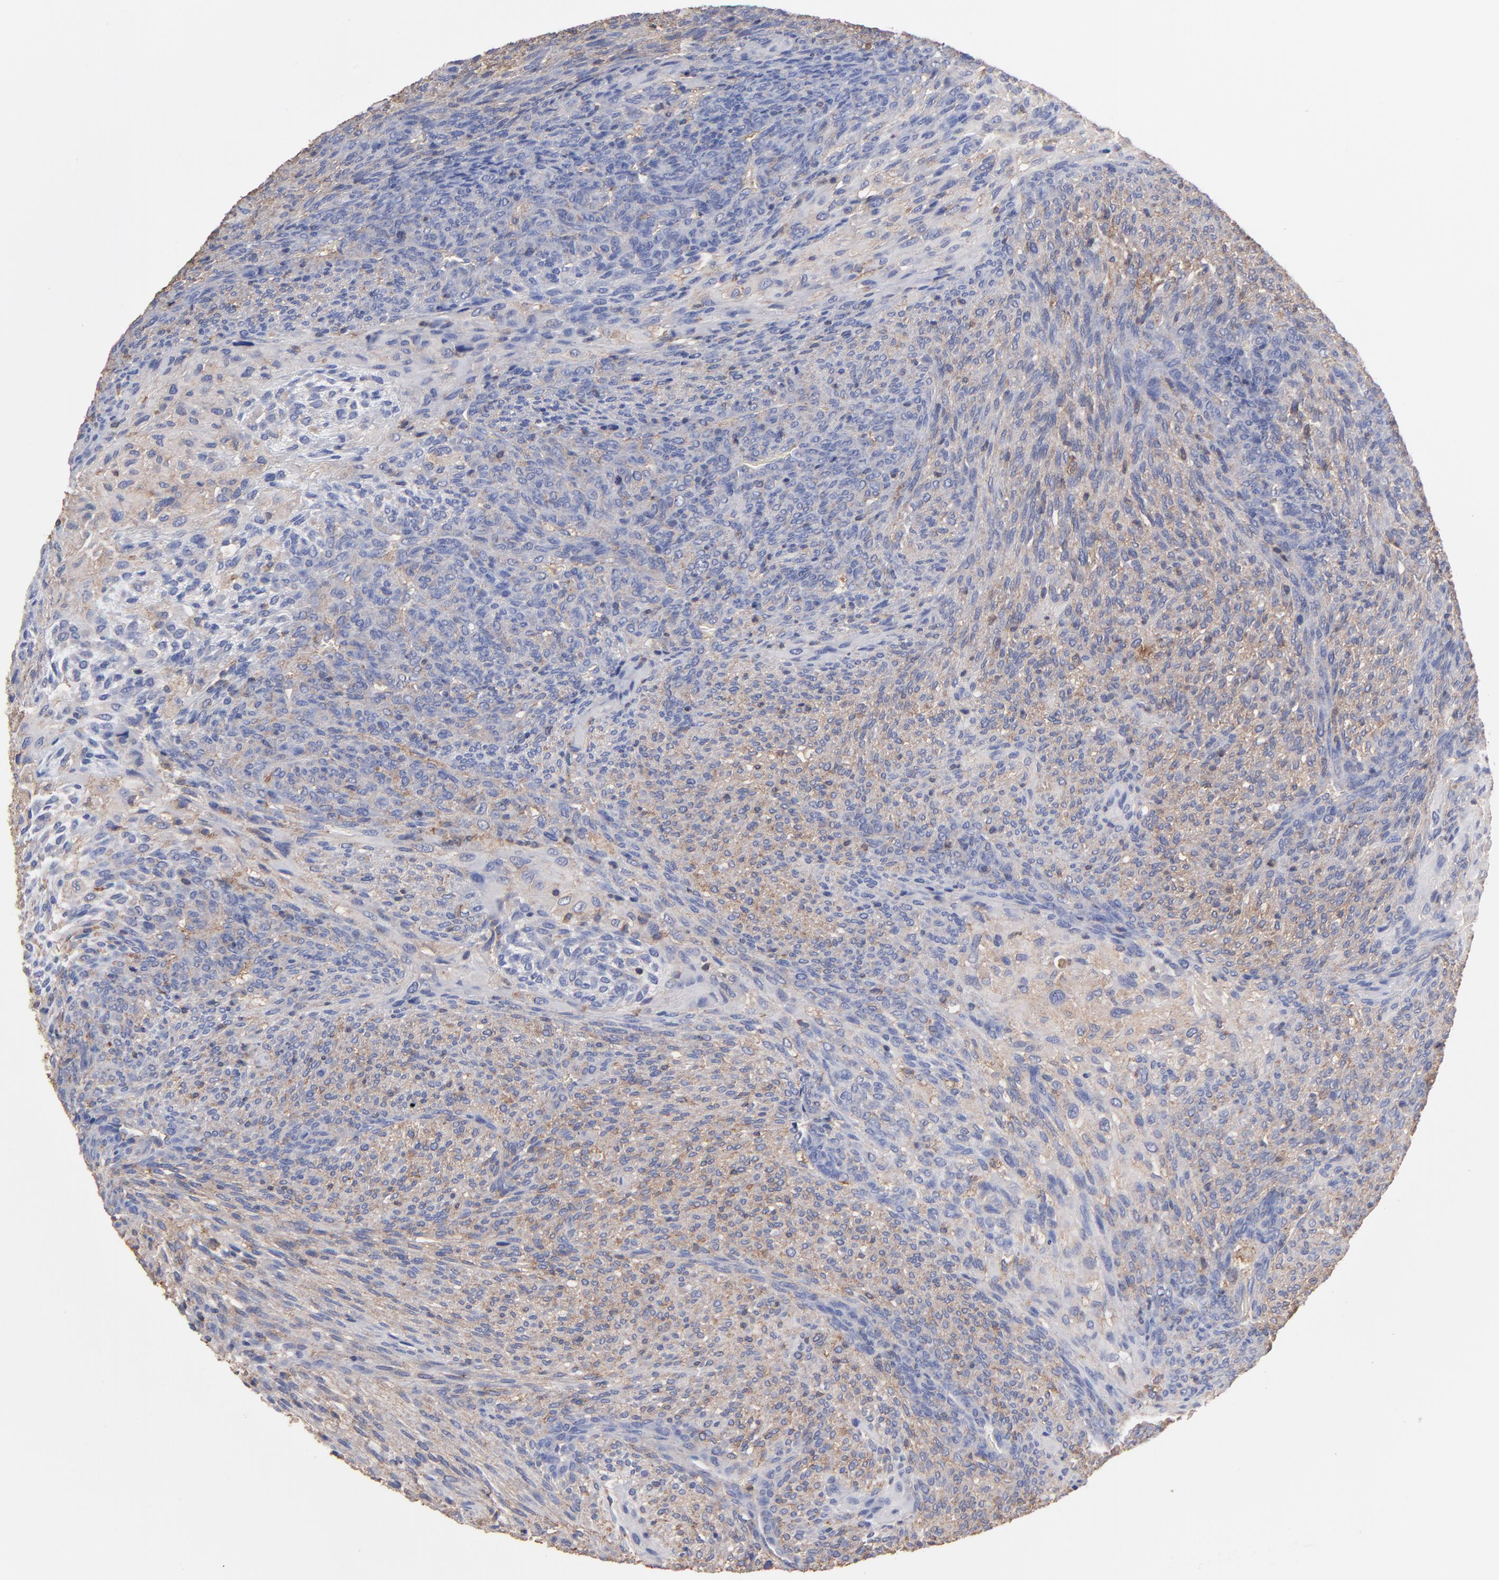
{"staining": {"intensity": "weak", "quantity": "25%-75%", "location": "cytoplasmic/membranous"}, "tissue": "glioma", "cell_type": "Tumor cells", "image_type": "cancer", "snomed": [{"axis": "morphology", "description": "Glioma, malignant, High grade"}, {"axis": "topography", "description": "Cerebral cortex"}], "caption": "Glioma stained with a protein marker reveals weak staining in tumor cells.", "gene": "ASL", "patient": {"sex": "female", "age": 55}}